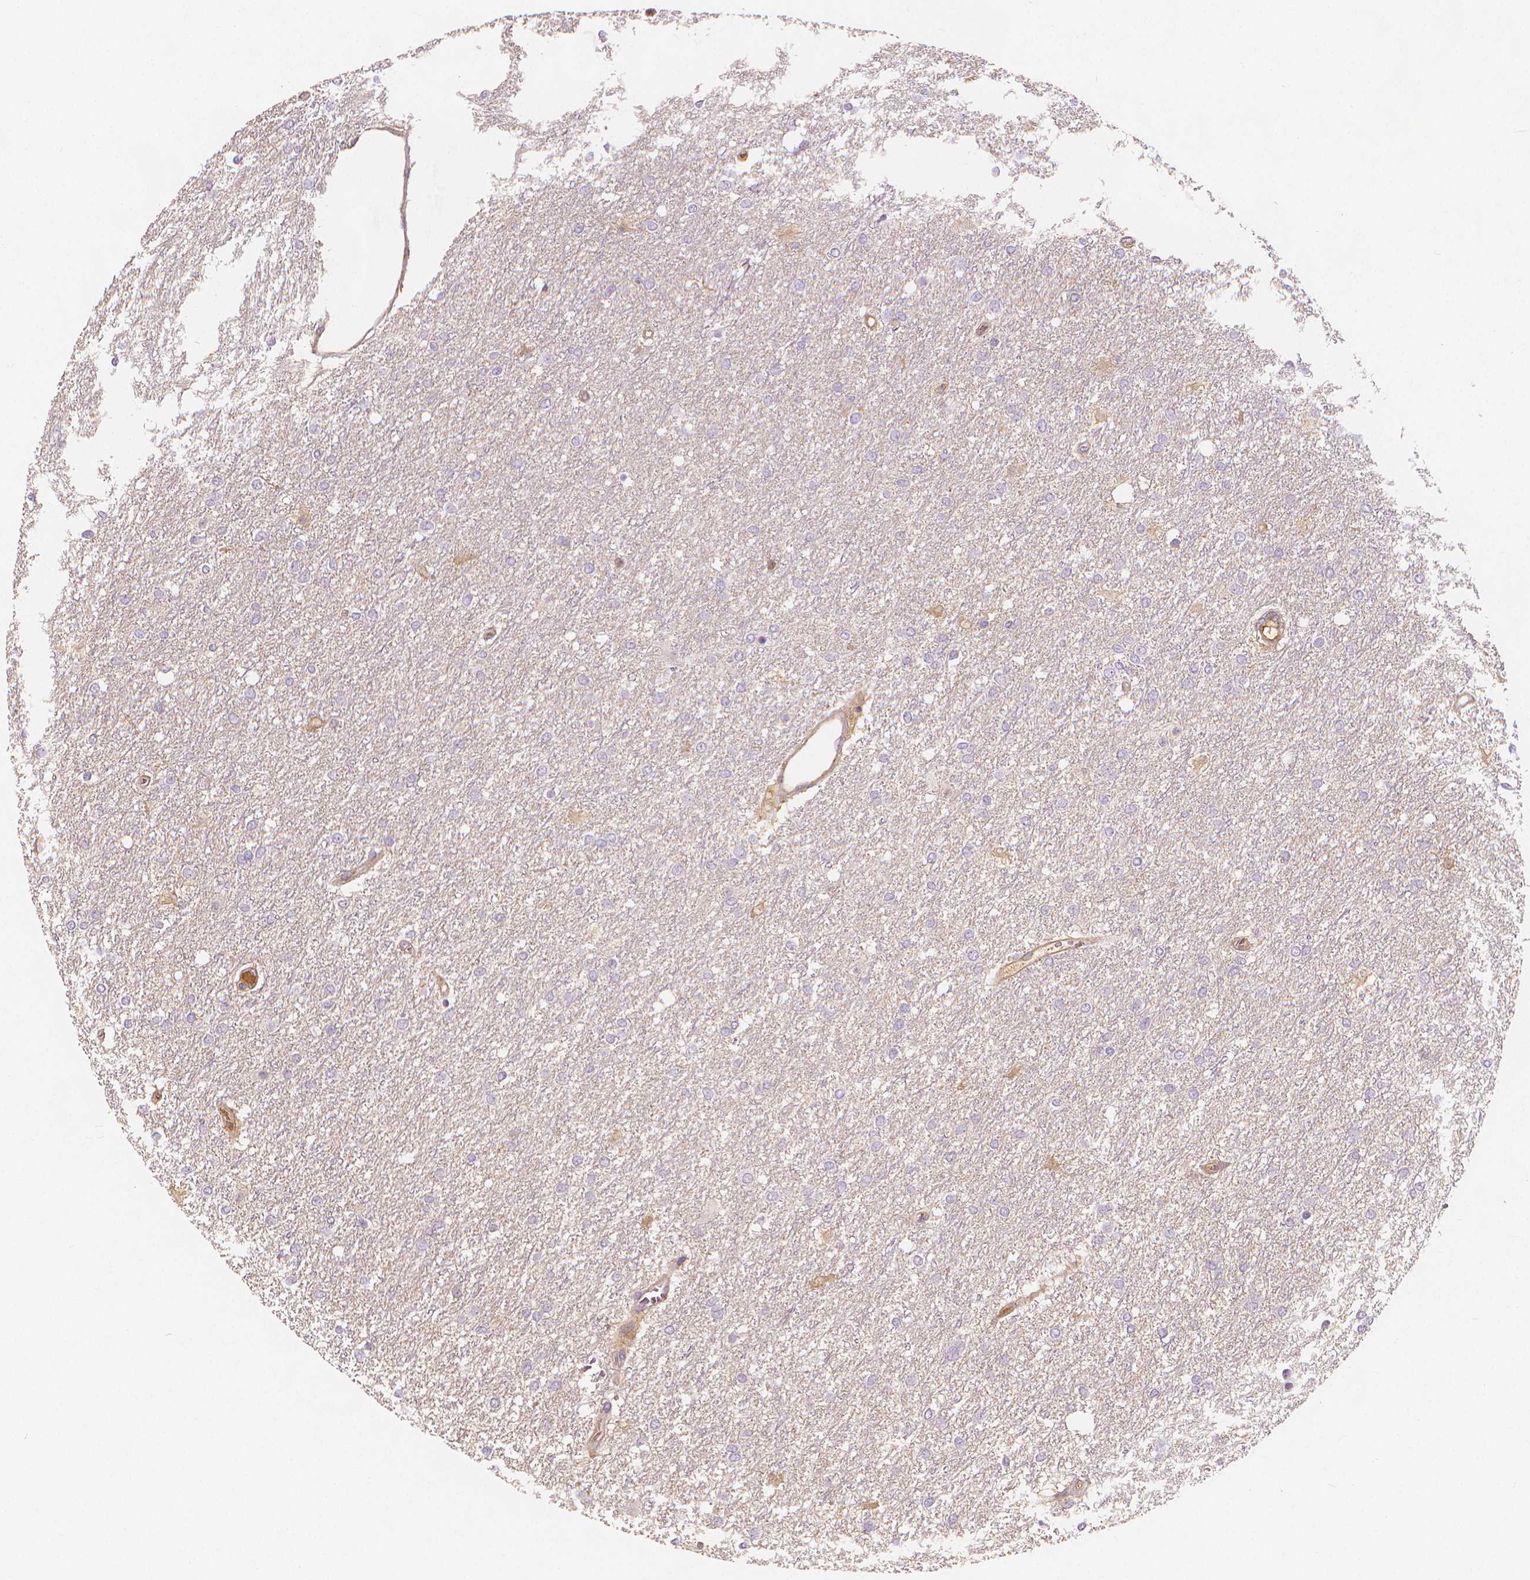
{"staining": {"intensity": "negative", "quantity": "none", "location": "none"}, "tissue": "glioma", "cell_type": "Tumor cells", "image_type": "cancer", "snomed": [{"axis": "morphology", "description": "Glioma, malignant, High grade"}, {"axis": "topography", "description": "Brain"}], "caption": "Tumor cells show no significant protein expression in glioma. (Immunohistochemistry, brightfield microscopy, high magnification).", "gene": "APOA4", "patient": {"sex": "female", "age": 61}}